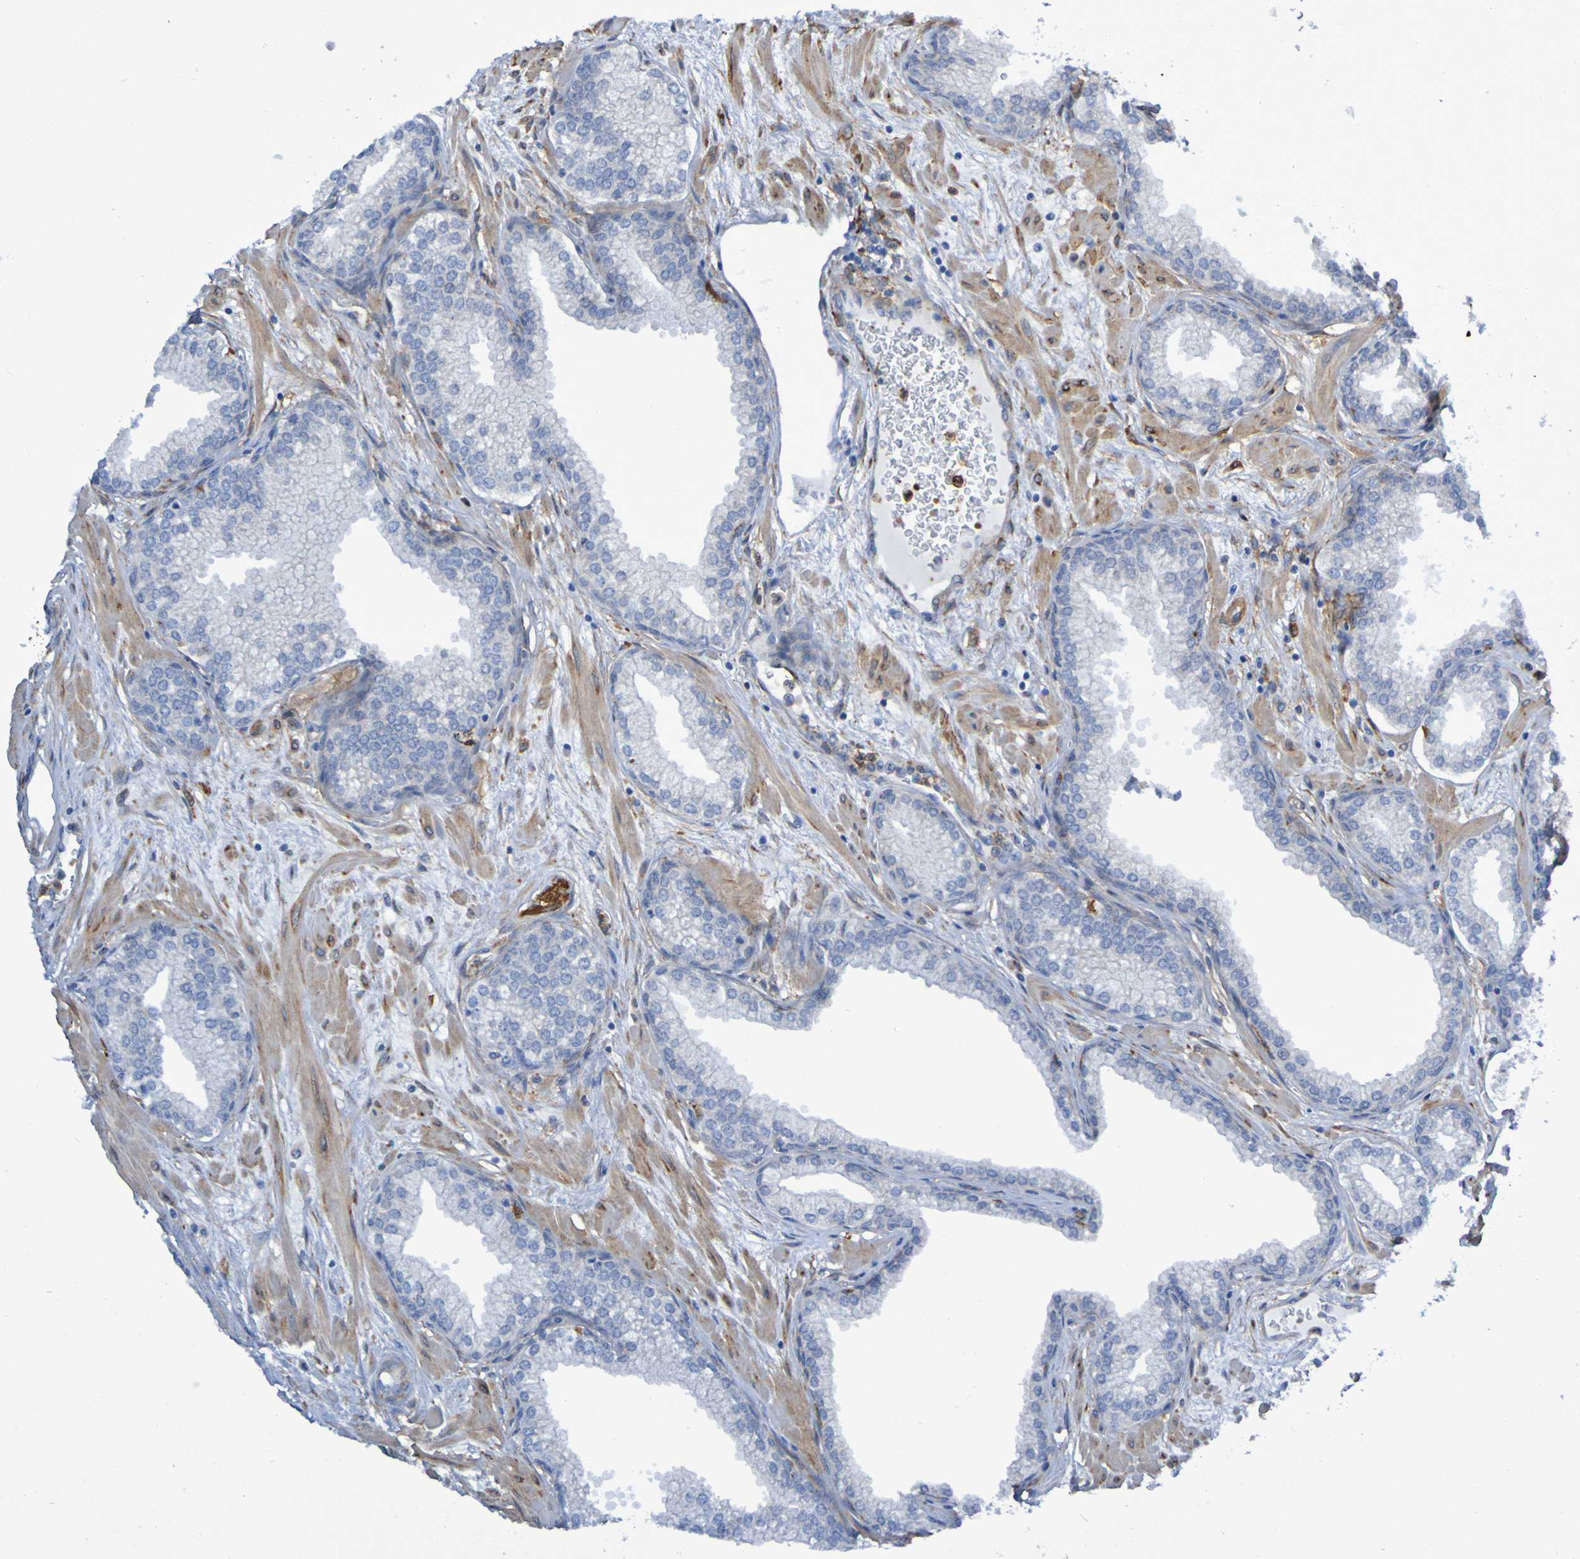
{"staining": {"intensity": "weak", "quantity": "<25%", "location": "cytoplasmic/membranous"}, "tissue": "prostate", "cell_type": "Glandular cells", "image_type": "normal", "snomed": [{"axis": "morphology", "description": "Normal tissue, NOS"}, {"axis": "morphology", "description": "Urothelial carcinoma, Low grade"}, {"axis": "topography", "description": "Urinary bladder"}, {"axis": "topography", "description": "Prostate"}], "caption": "This is an immunohistochemistry (IHC) histopathology image of benign prostate. There is no staining in glandular cells.", "gene": "SCRG1", "patient": {"sex": "male", "age": 60}}